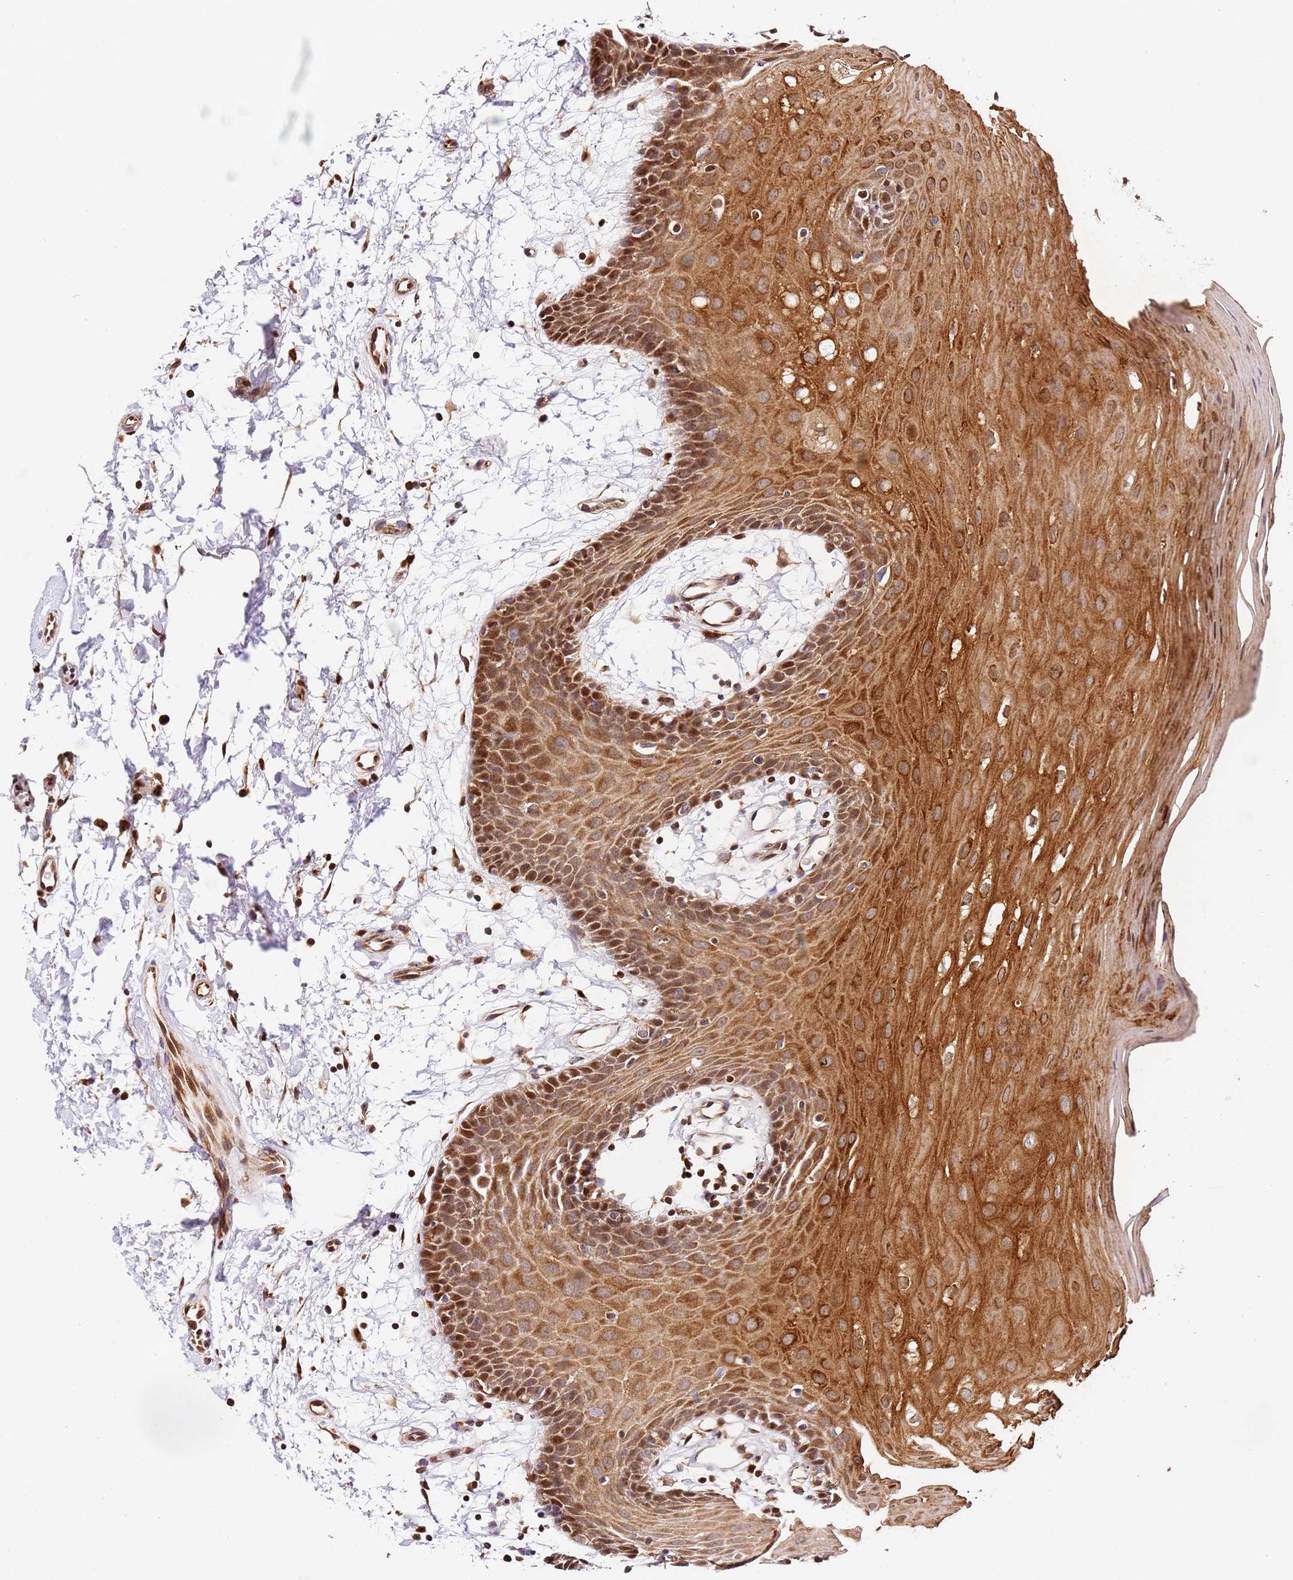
{"staining": {"intensity": "strong", "quantity": ">75%", "location": "cytoplasmic/membranous,nuclear"}, "tissue": "oral mucosa", "cell_type": "Squamous epithelial cells", "image_type": "normal", "snomed": [{"axis": "morphology", "description": "Normal tissue, NOS"}, {"axis": "topography", "description": "Skeletal muscle"}, {"axis": "topography", "description": "Oral tissue"}, {"axis": "topography", "description": "Salivary gland"}, {"axis": "topography", "description": "Peripheral nerve tissue"}], "caption": "A brown stain shows strong cytoplasmic/membranous,nuclear staining of a protein in squamous epithelial cells of normal human oral mucosa. Using DAB (brown) and hematoxylin (blue) stains, captured at high magnification using brightfield microscopy.", "gene": "SMOX", "patient": {"sex": "male", "age": 54}}